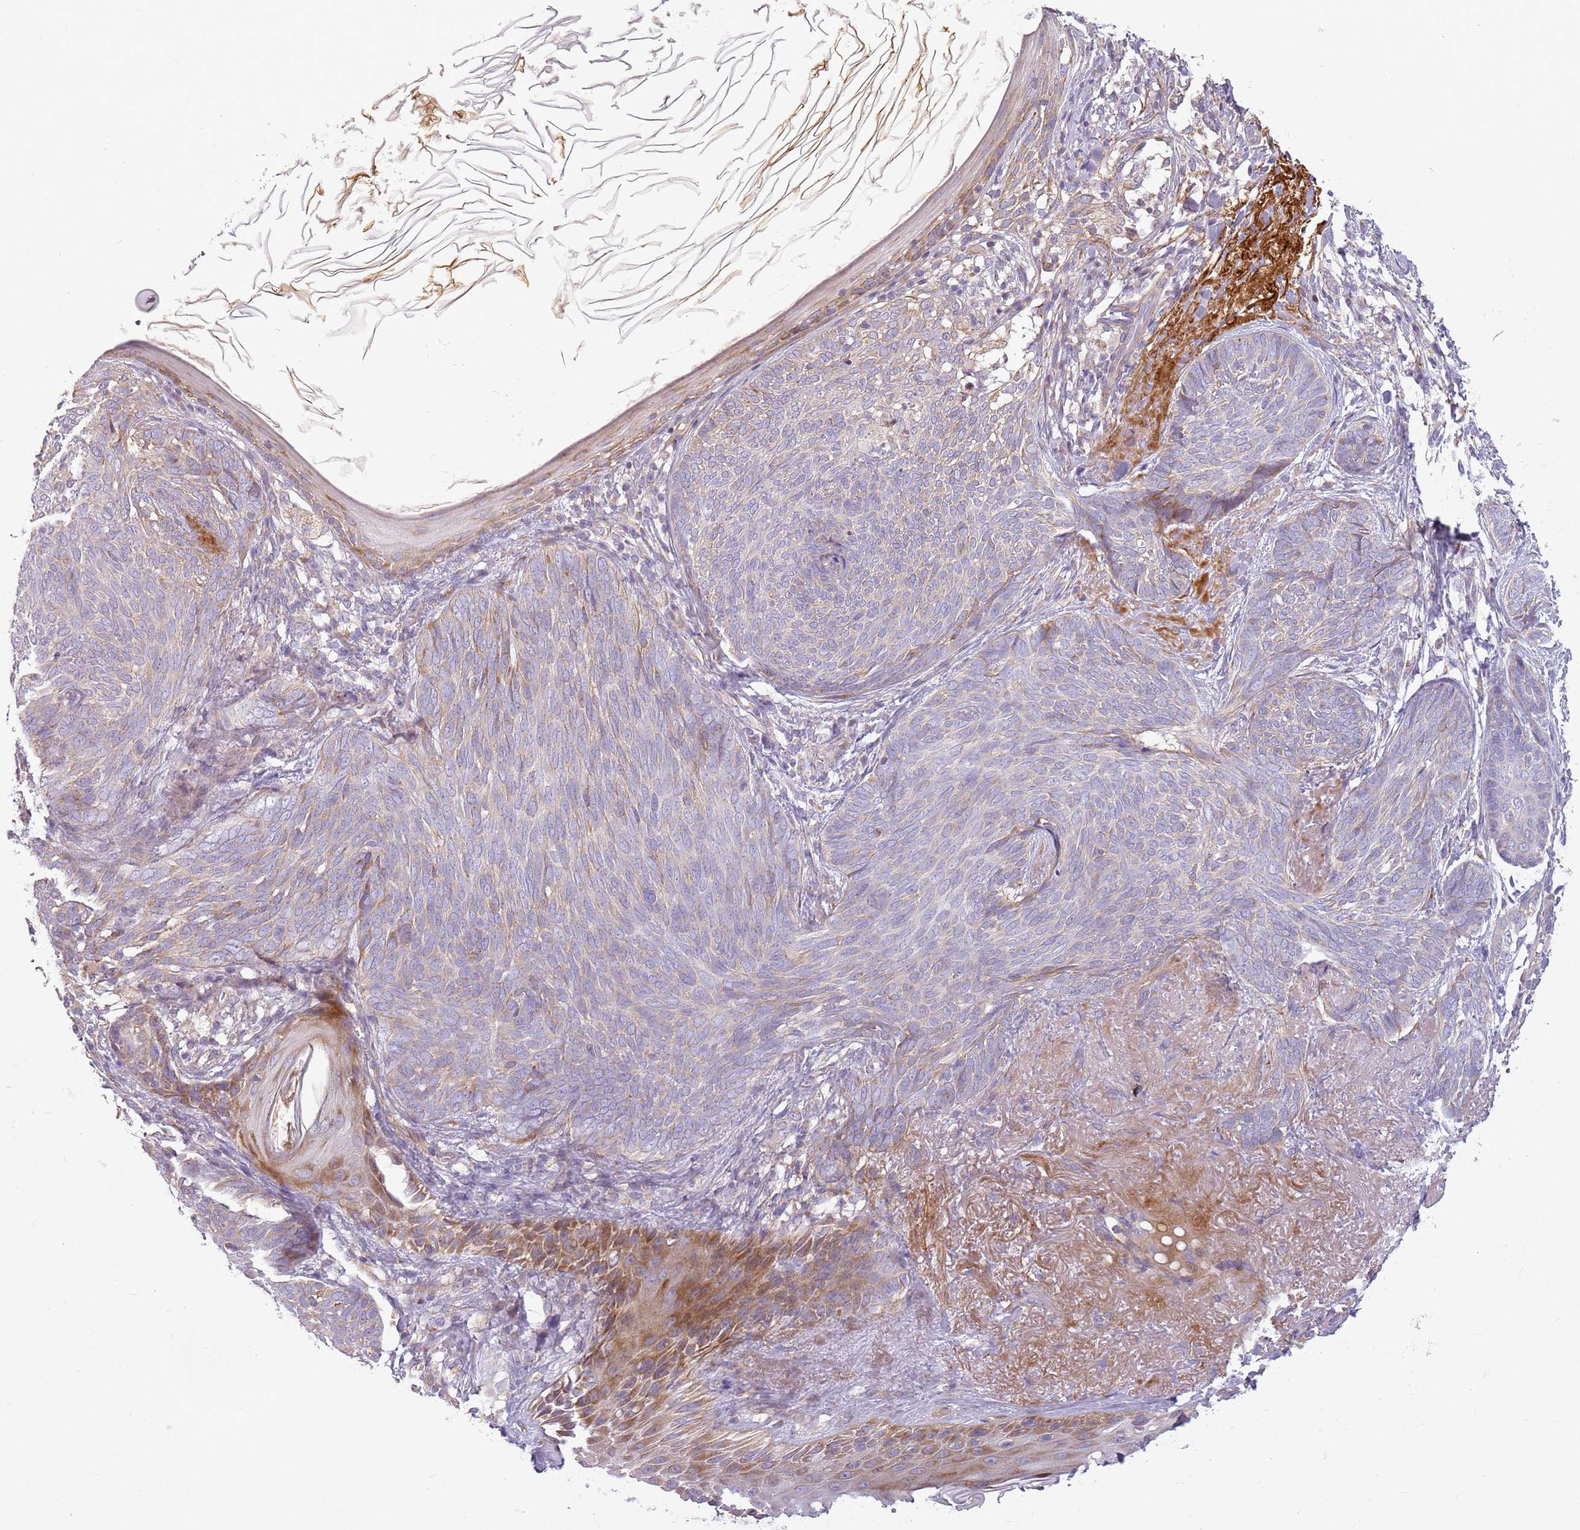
{"staining": {"intensity": "weak", "quantity": "<25%", "location": "cytoplasmic/membranous"}, "tissue": "skin cancer", "cell_type": "Tumor cells", "image_type": "cancer", "snomed": [{"axis": "morphology", "description": "Basal cell carcinoma"}, {"axis": "topography", "description": "Skin"}], "caption": "Skin basal cell carcinoma was stained to show a protein in brown. There is no significant positivity in tumor cells. (DAB (3,3'-diaminobenzidine) IHC, high magnification).", "gene": "TMEM200C", "patient": {"sex": "female", "age": 86}}